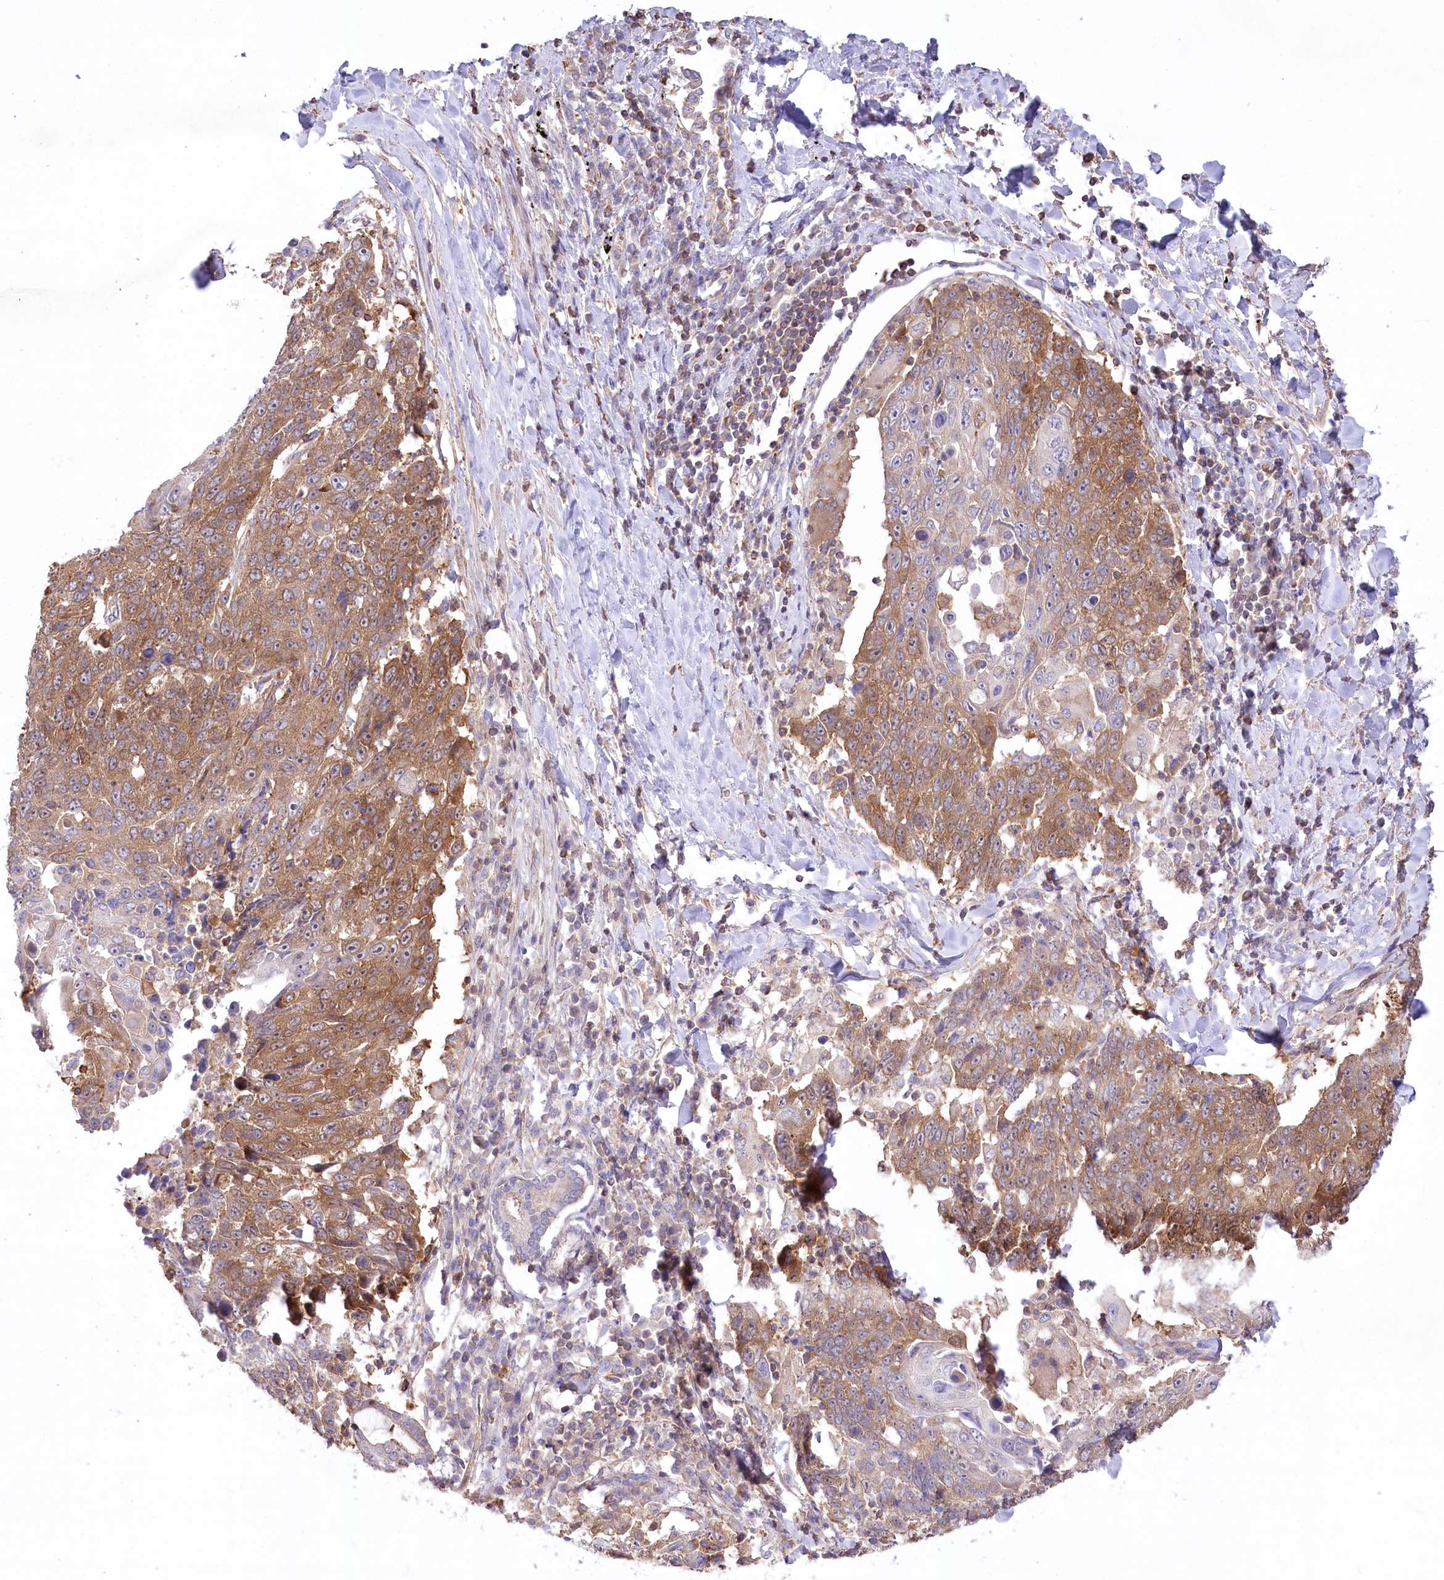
{"staining": {"intensity": "moderate", "quantity": ">75%", "location": "cytoplasmic/membranous"}, "tissue": "lung cancer", "cell_type": "Tumor cells", "image_type": "cancer", "snomed": [{"axis": "morphology", "description": "Squamous cell carcinoma, NOS"}, {"axis": "topography", "description": "Lung"}], "caption": "DAB immunohistochemical staining of lung cancer reveals moderate cytoplasmic/membranous protein staining in approximately >75% of tumor cells. Immunohistochemistry (ihc) stains the protein of interest in brown and the nuclei are stained blue.", "gene": "UMPS", "patient": {"sex": "male", "age": 66}}